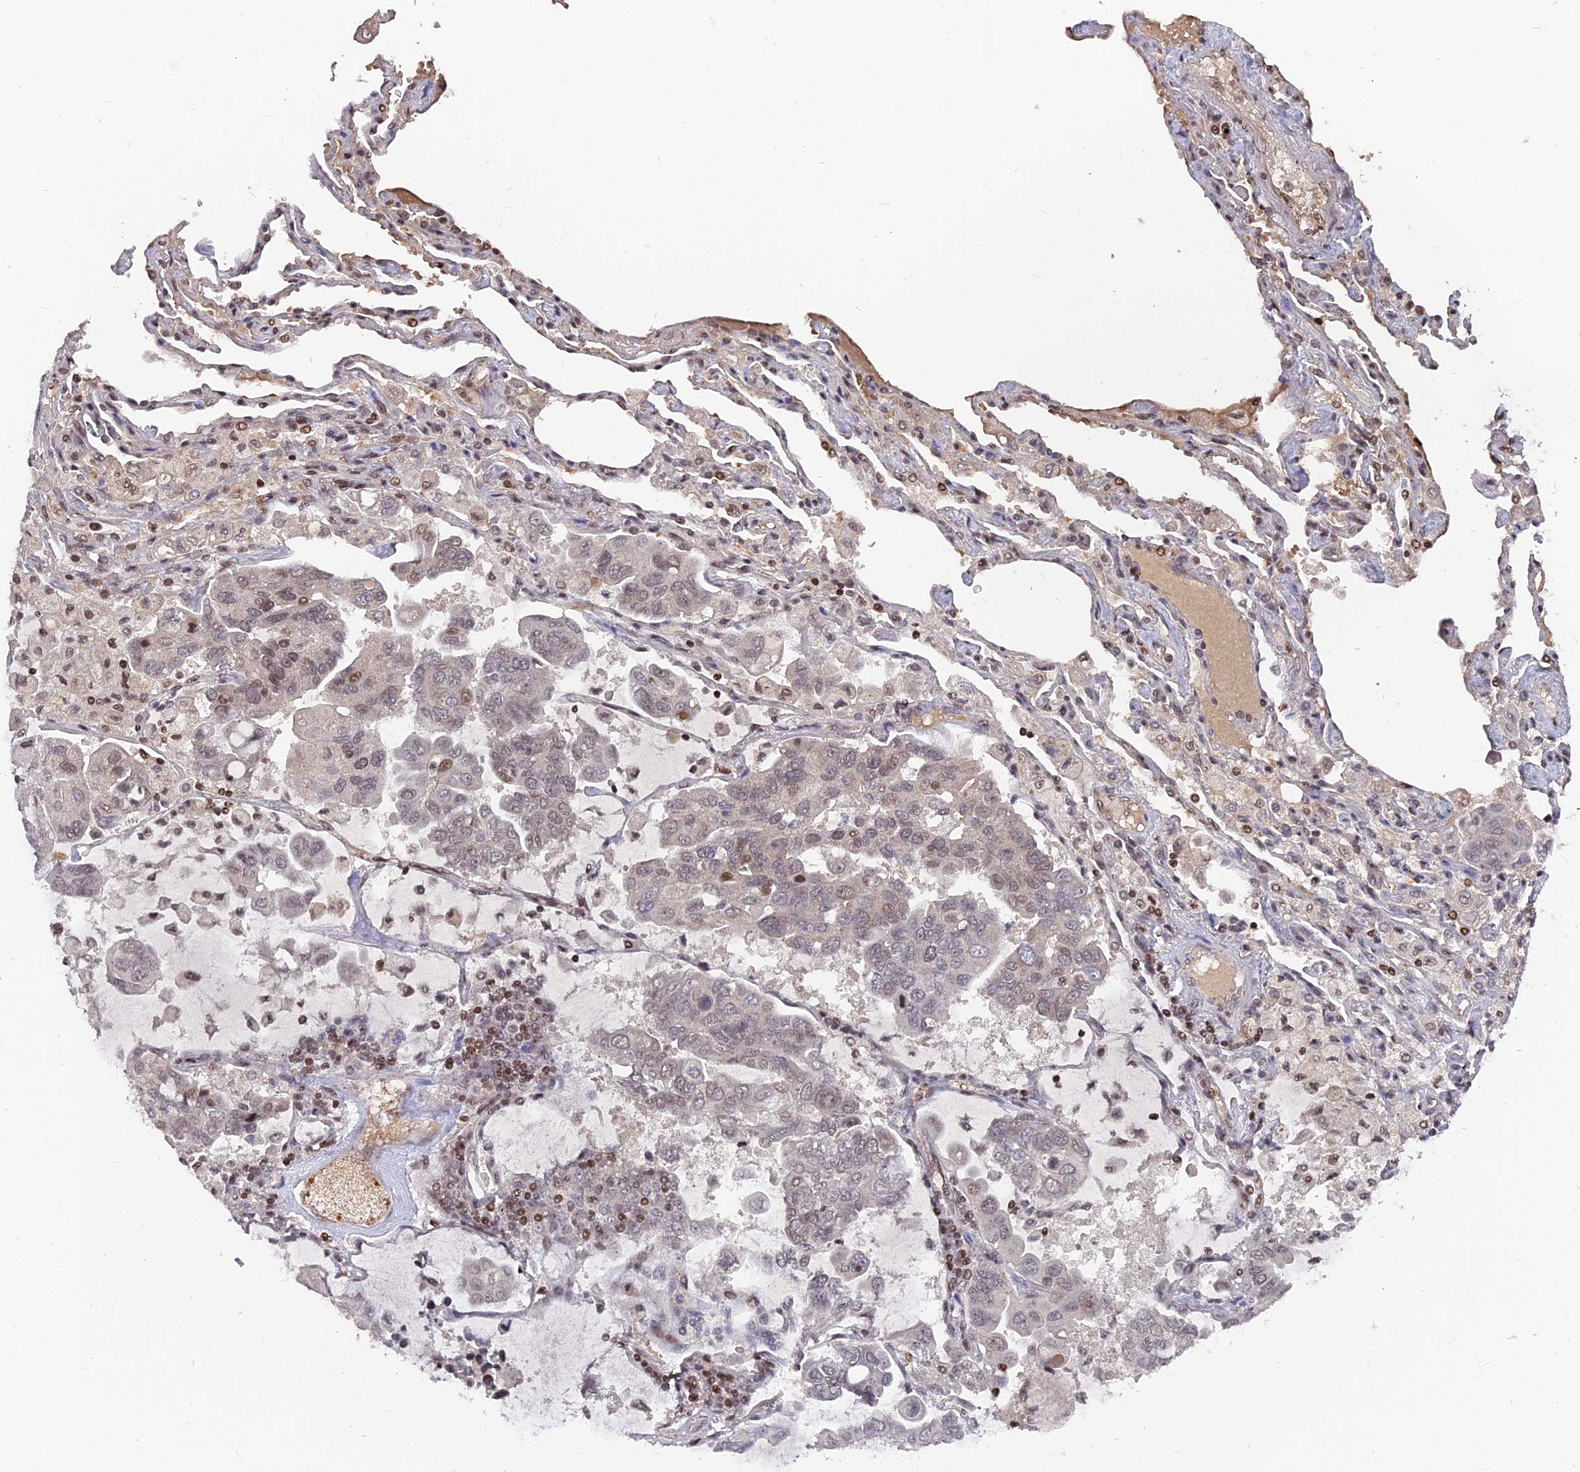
{"staining": {"intensity": "weak", "quantity": "<25%", "location": "nuclear"}, "tissue": "lung cancer", "cell_type": "Tumor cells", "image_type": "cancer", "snomed": [{"axis": "morphology", "description": "Adenocarcinoma, NOS"}, {"axis": "topography", "description": "Lung"}], "caption": "DAB (3,3'-diaminobenzidine) immunohistochemical staining of human lung cancer exhibits no significant positivity in tumor cells.", "gene": "NR1H3", "patient": {"sex": "male", "age": 64}}